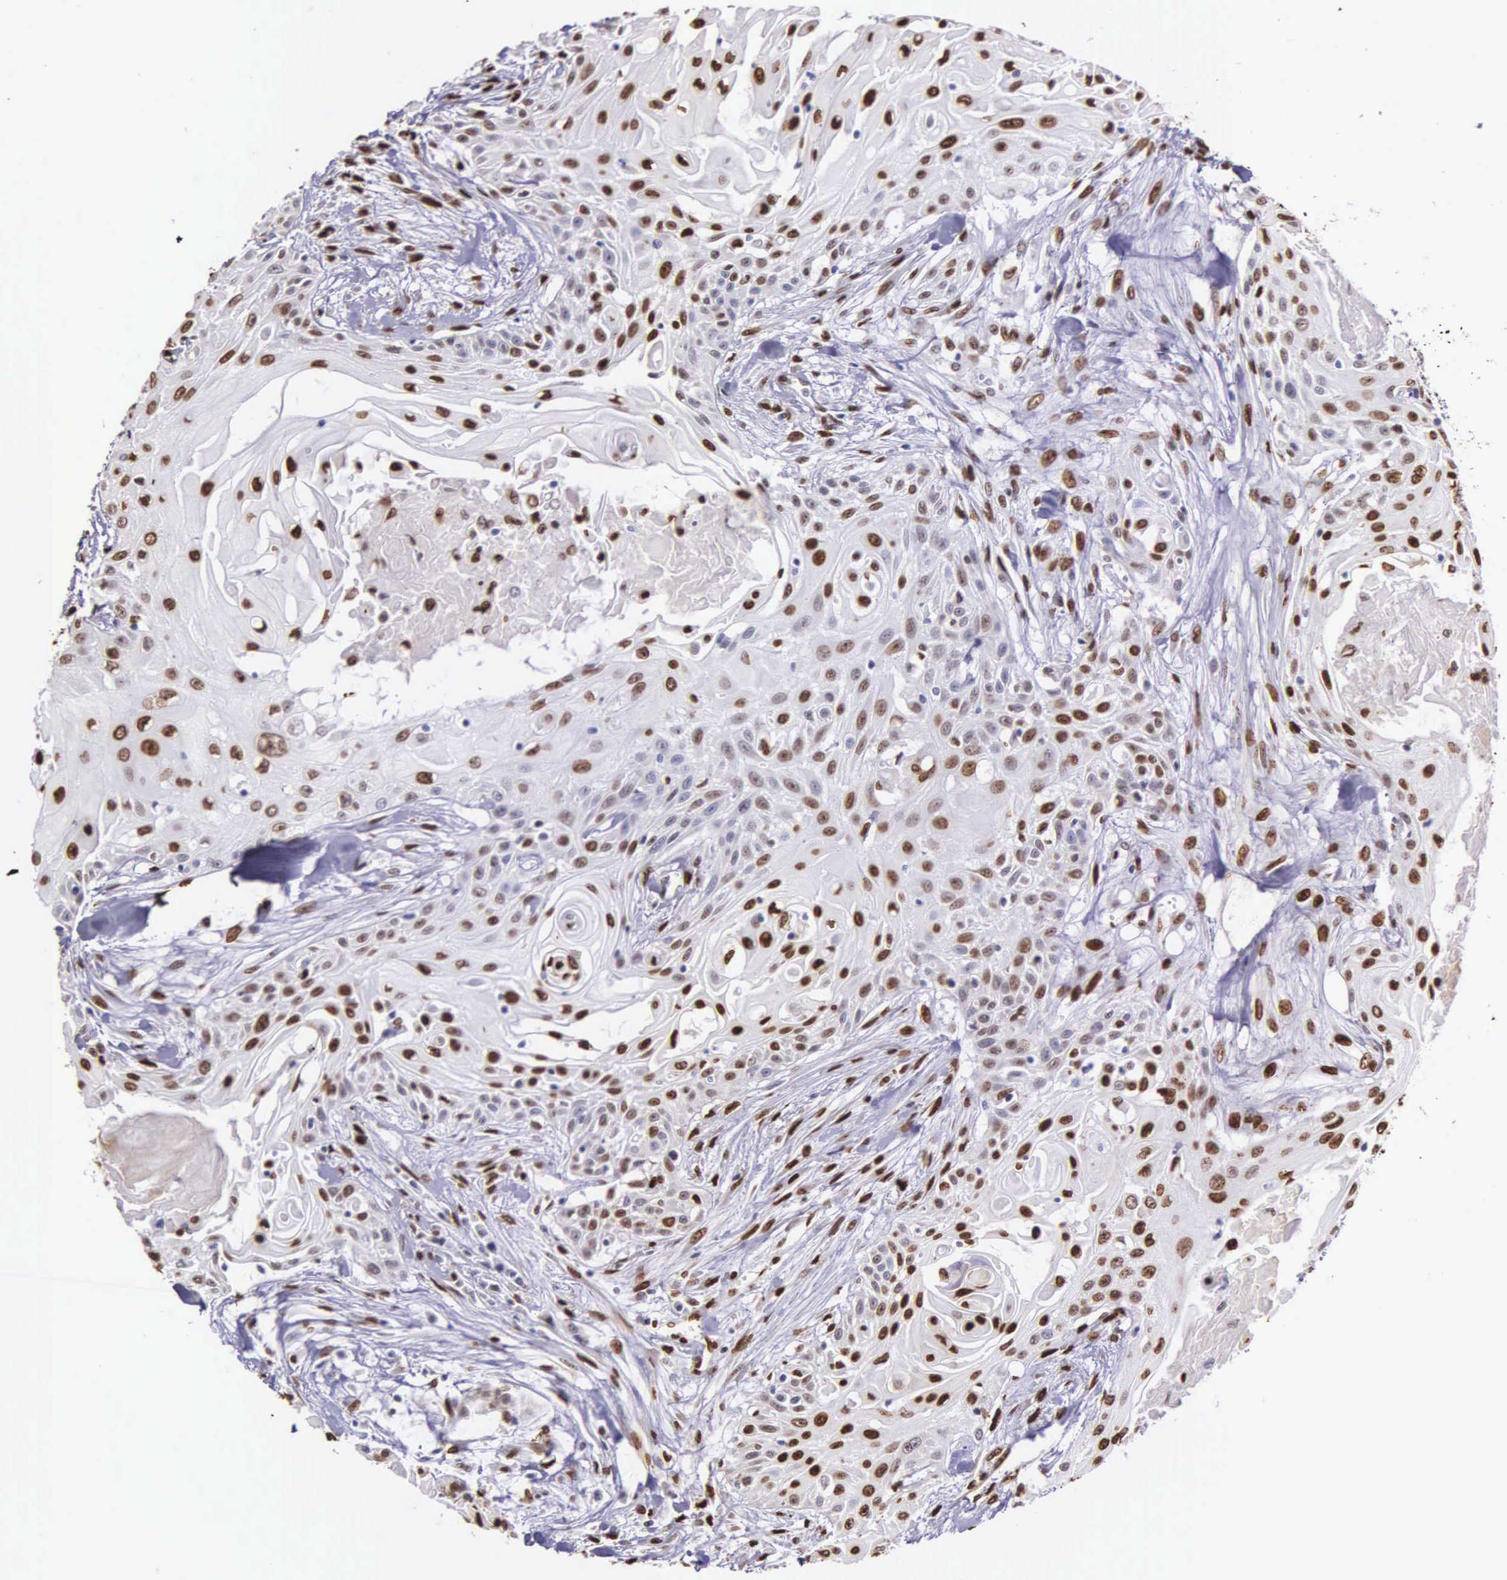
{"staining": {"intensity": "strong", "quantity": ">75%", "location": "nuclear"}, "tissue": "head and neck cancer", "cell_type": "Tumor cells", "image_type": "cancer", "snomed": [{"axis": "morphology", "description": "Squamous cell carcinoma, NOS"}, {"axis": "morphology", "description": "Squamous cell carcinoma, metastatic, NOS"}, {"axis": "topography", "description": "Lymph node"}, {"axis": "topography", "description": "Salivary gland"}, {"axis": "topography", "description": "Head-Neck"}], "caption": "Immunohistochemical staining of human head and neck cancer demonstrates strong nuclear protein expression in approximately >75% of tumor cells. The staining is performed using DAB (3,3'-diaminobenzidine) brown chromogen to label protein expression. The nuclei are counter-stained blue using hematoxylin.", "gene": "H1-0", "patient": {"sex": "female", "age": 74}}